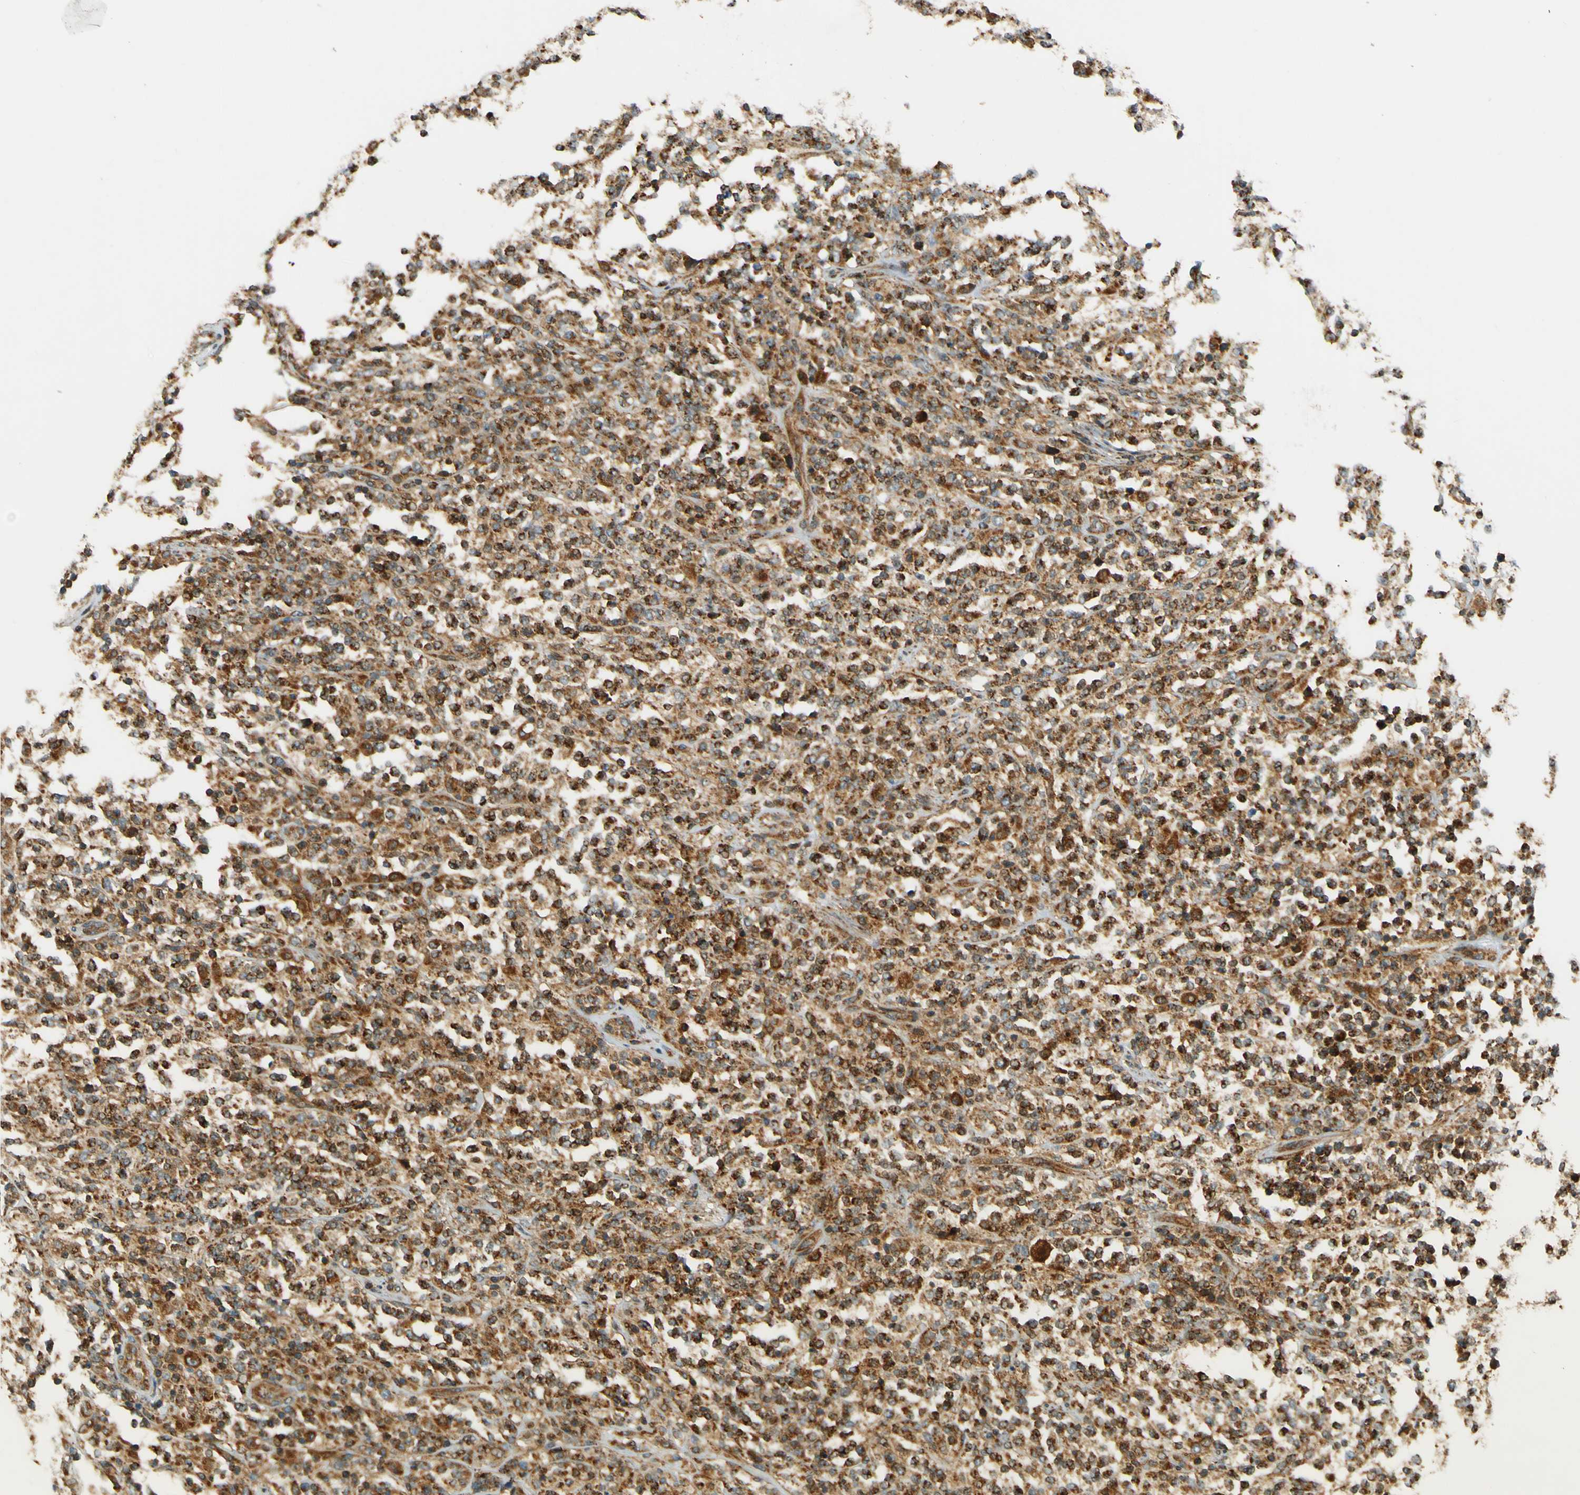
{"staining": {"intensity": "strong", "quantity": ">75%", "location": "cytoplasmic/membranous"}, "tissue": "lymphoma", "cell_type": "Tumor cells", "image_type": "cancer", "snomed": [{"axis": "morphology", "description": "Malignant lymphoma, non-Hodgkin's type, High grade"}, {"axis": "topography", "description": "Soft tissue"}], "caption": "This photomicrograph exhibits high-grade malignant lymphoma, non-Hodgkin's type stained with immunohistochemistry (IHC) to label a protein in brown. The cytoplasmic/membranous of tumor cells show strong positivity for the protein. Nuclei are counter-stained blue.", "gene": "DNAJC5", "patient": {"sex": "male", "age": 18}}